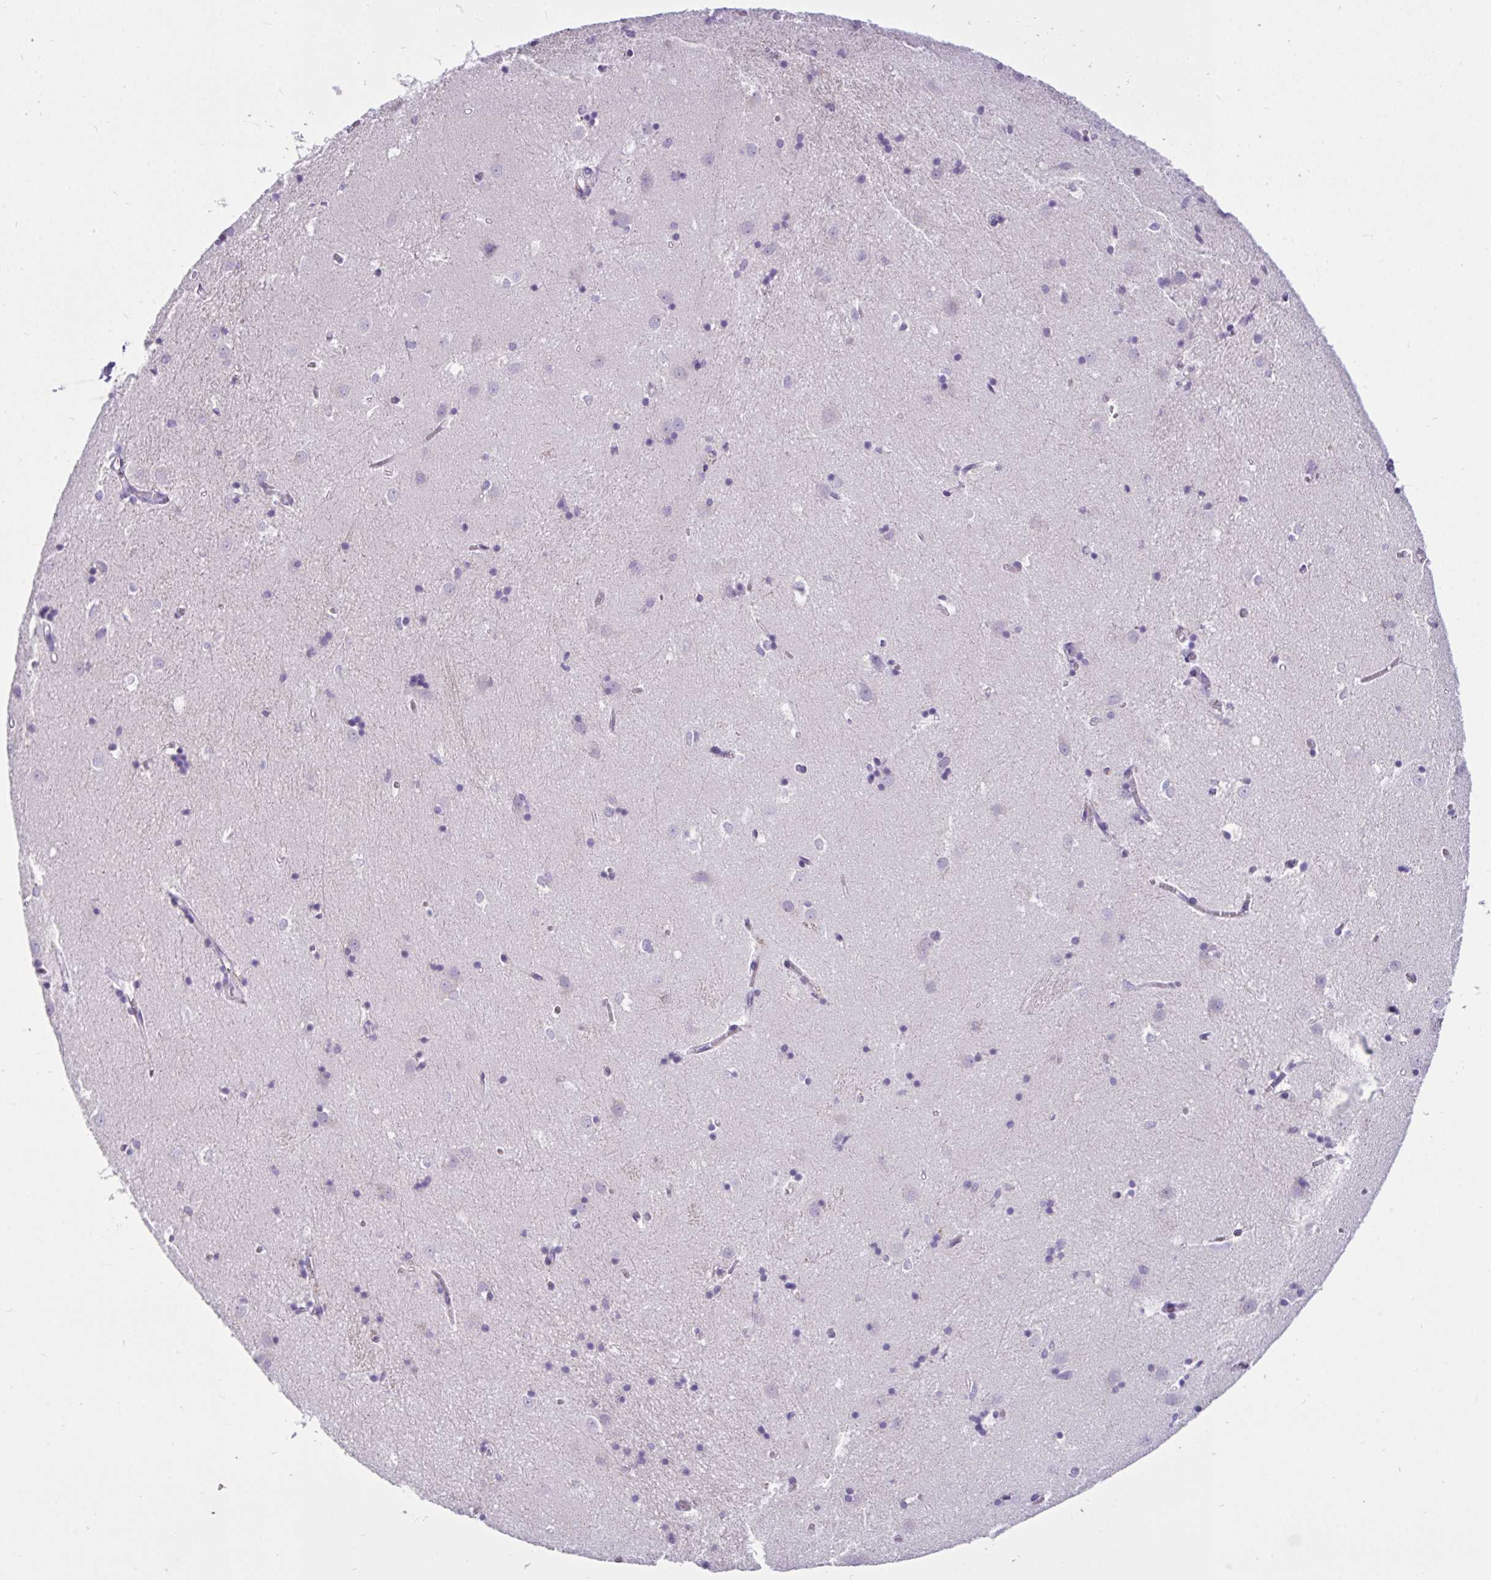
{"staining": {"intensity": "negative", "quantity": "none", "location": "none"}, "tissue": "caudate", "cell_type": "Glial cells", "image_type": "normal", "snomed": [{"axis": "morphology", "description": "Normal tissue, NOS"}, {"axis": "topography", "description": "Lateral ventricle wall"}], "caption": "An immunohistochemistry micrograph of normal caudate is shown. There is no staining in glial cells of caudate.", "gene": "CTSZ", "patient": {"sex": "male", "age": 54}}